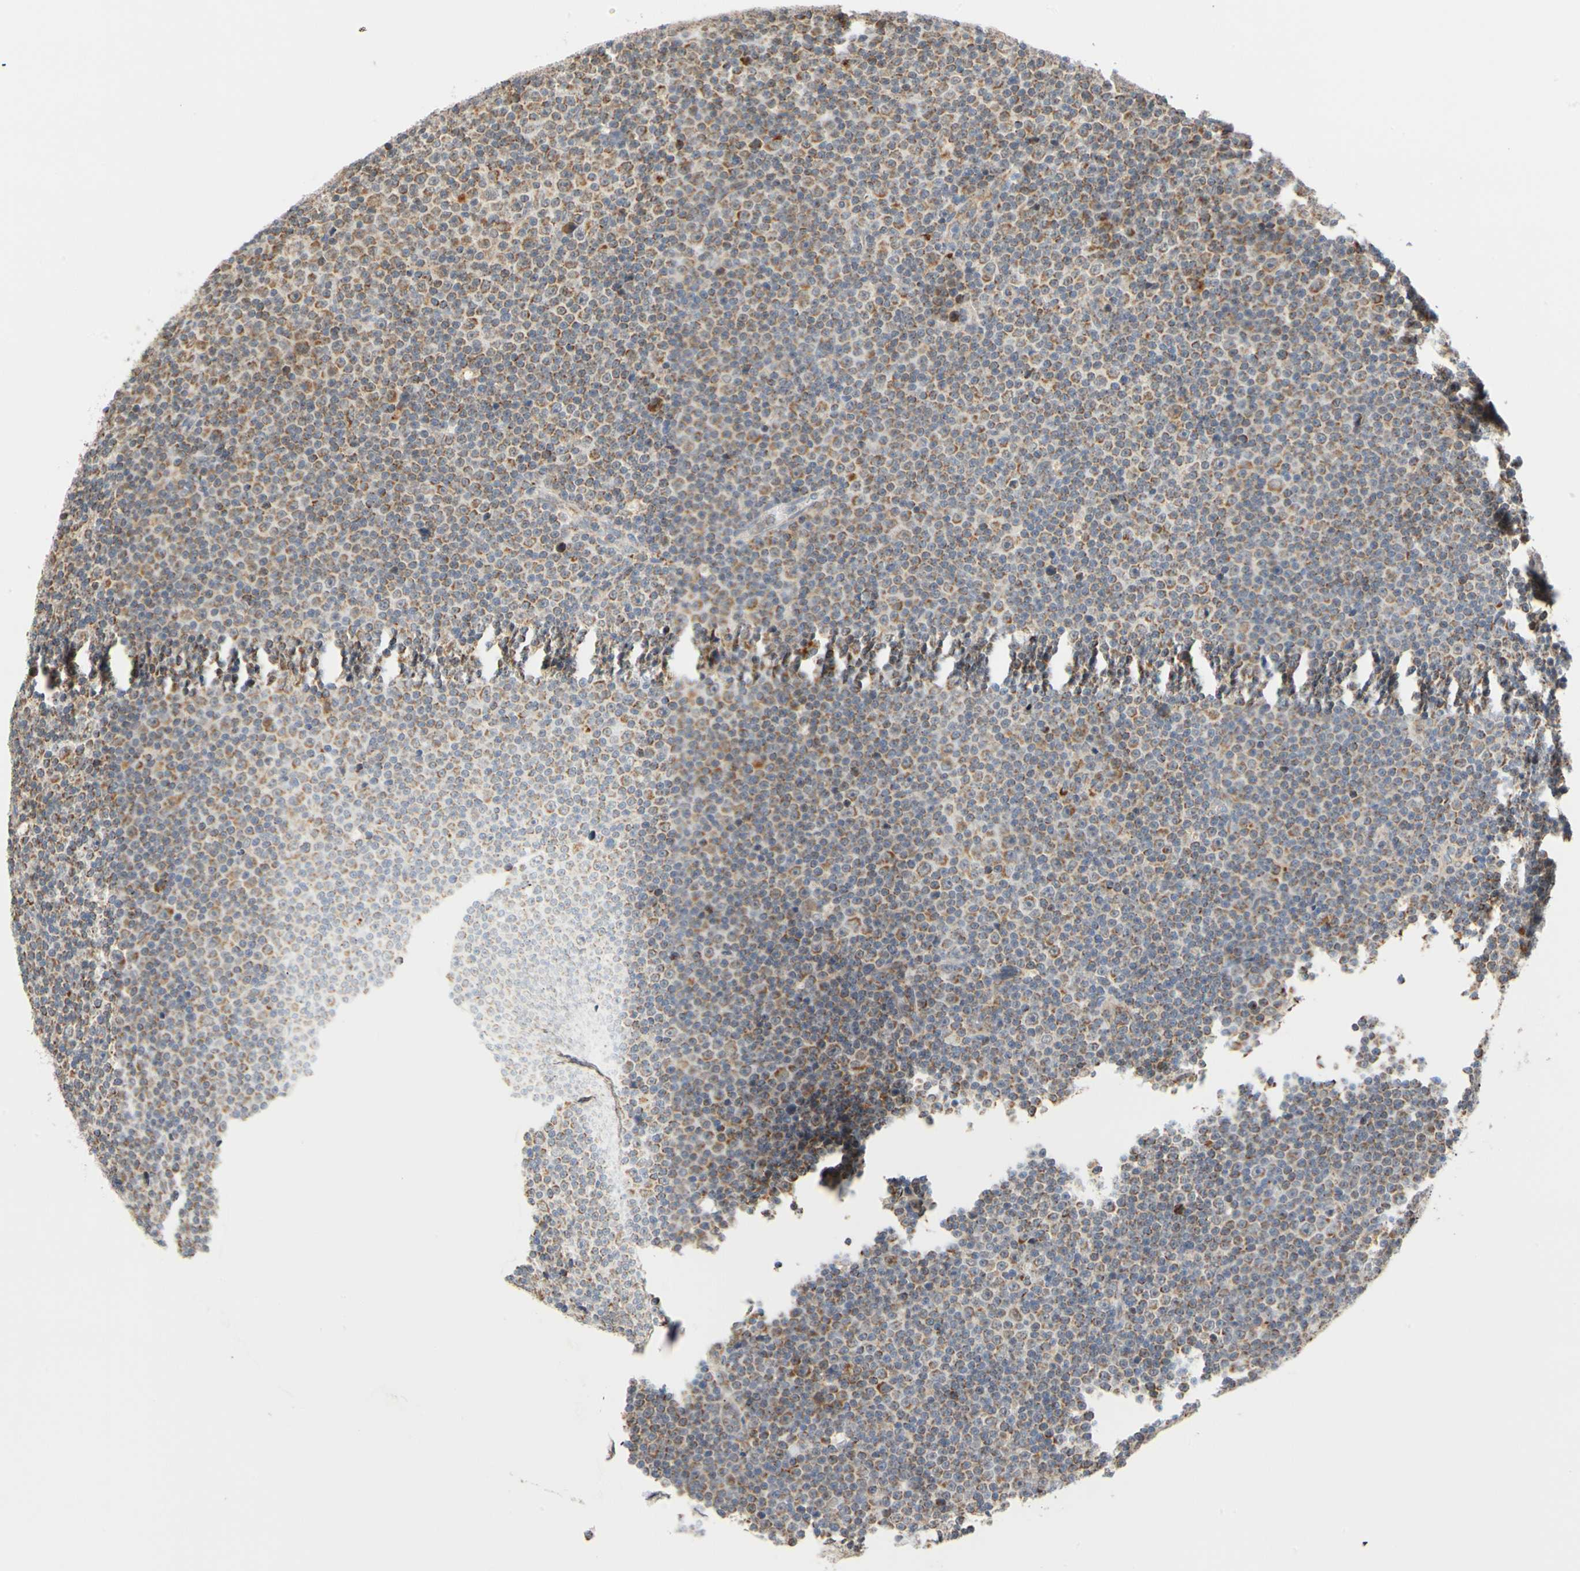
{"staining": {"intensity": "moderate", "quantity": "25%-75%", "location": "cytoplasmic/membranous"}, "tissue": "lymphoma", "cell_type": "Tumor cells", "image_type": "cancer", "snomed": [{"axis": "morphology", "description": "Malignant lymphoma, non-Hodgkin's type, Low grade"}, {"axis": "topography", "description": "Lymph node"}], "caption": "Protein staining exhibits moderate cytoplasmic/membranous positivity in about 25%-75% of tumor cells in lymphoma. (Brightfield microscopy of DAB IHC at high magnification).", "gene": "SFXN3", "patient": {"sex": "female", "age": 67}}